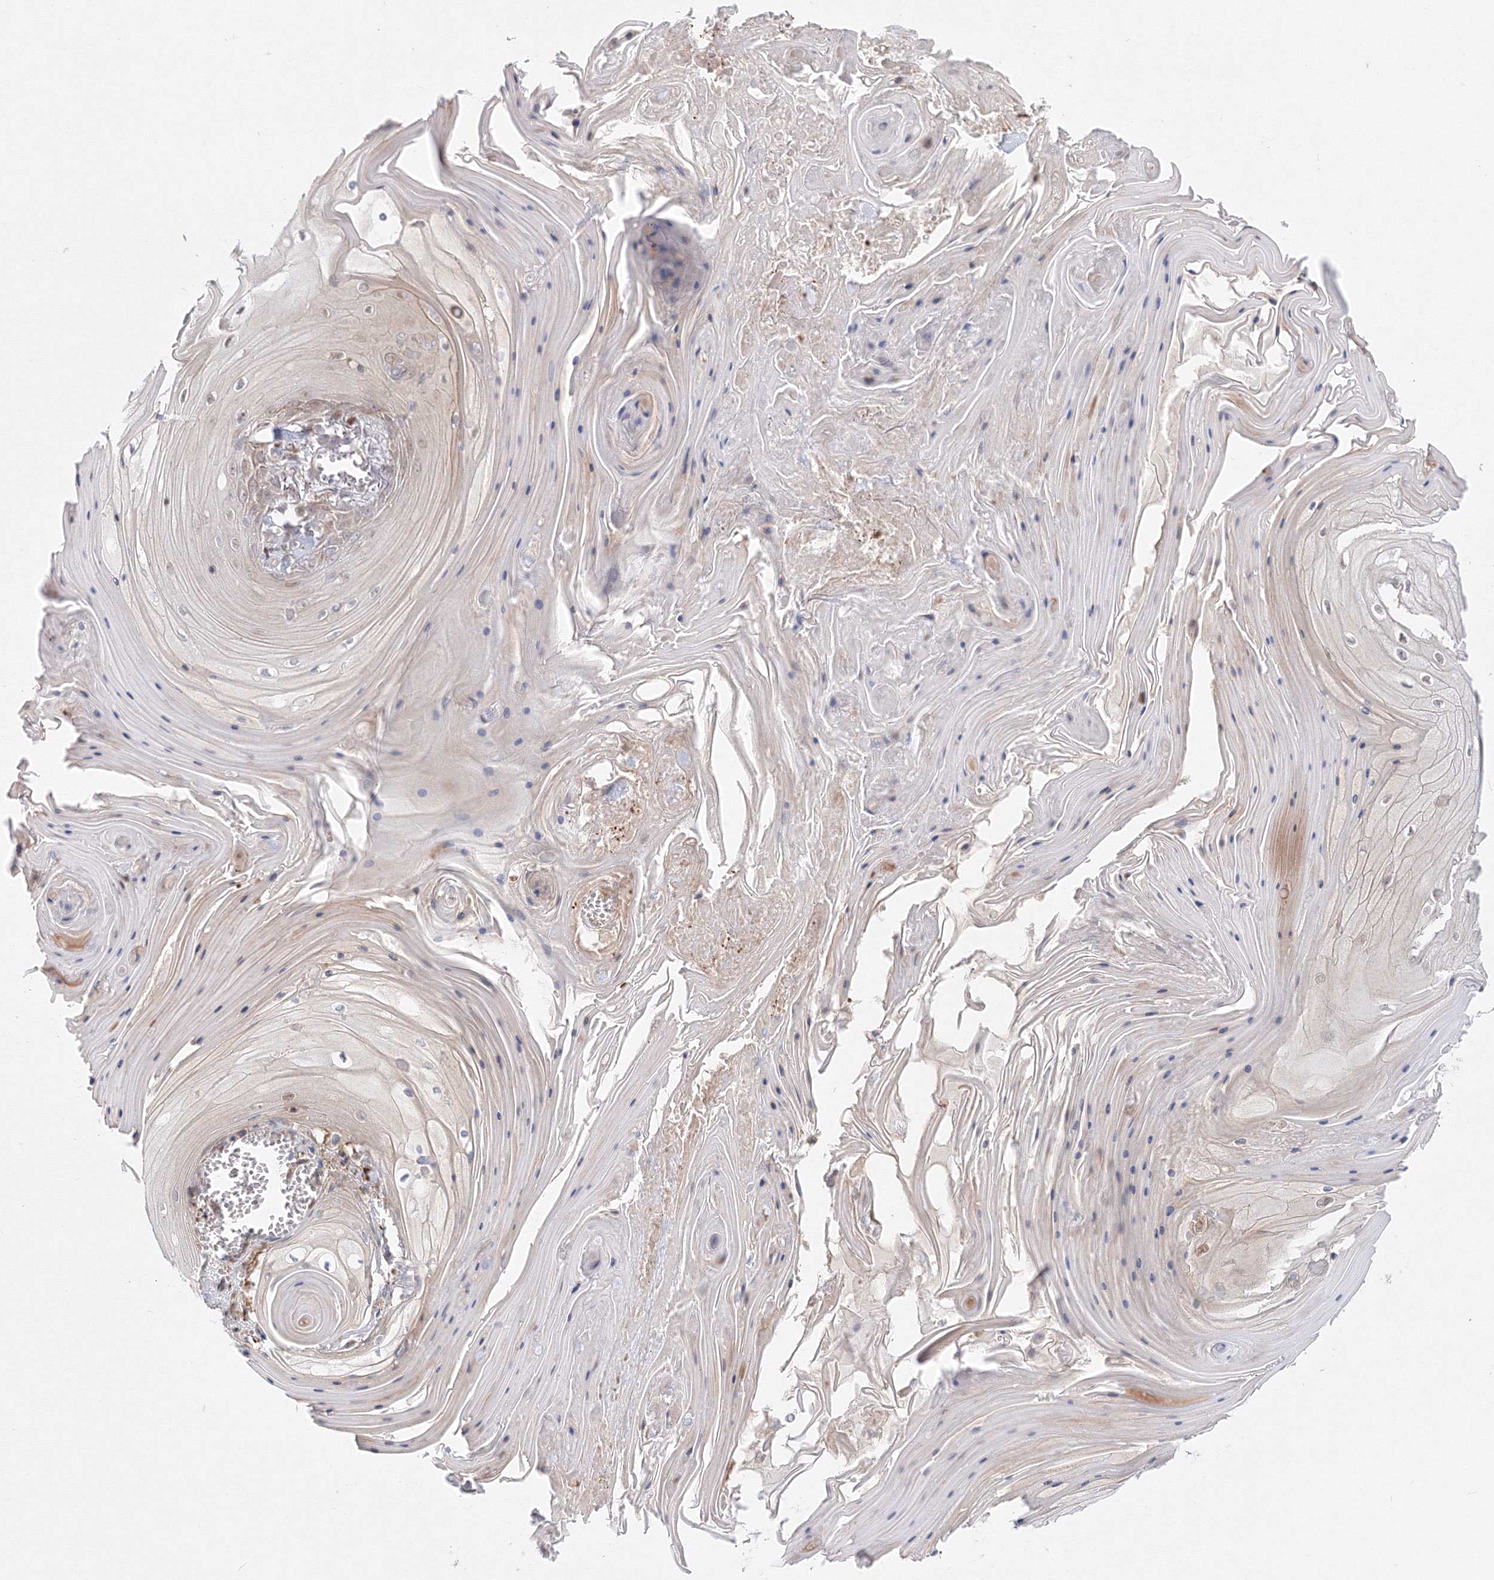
{"staining": {"intensity": "negative", "quantity": "none", "location": "none"}, "tissue": "skin cancer", "cell_type": "Tumor cells", "image_type": "cancer", "snomed": [{"axis": "morphology", "description": "Squamous cell carcinoma, NOS"}, {"axis": "topography", "description": "Skin"}], "caption": "IHC histopathology image of neoplastic tissue: skin cancer (squamous cell carcinoma) stained with DAB shows no significant protein staining in tumor cells. The staining is performed using DAB (3,3'-diaminobenzidine) brown chromogen with nuclei counter-stained in using hematoxylin.", "gene": "ARHGAP21", "patient": {"sex": "male", "age": 74}}